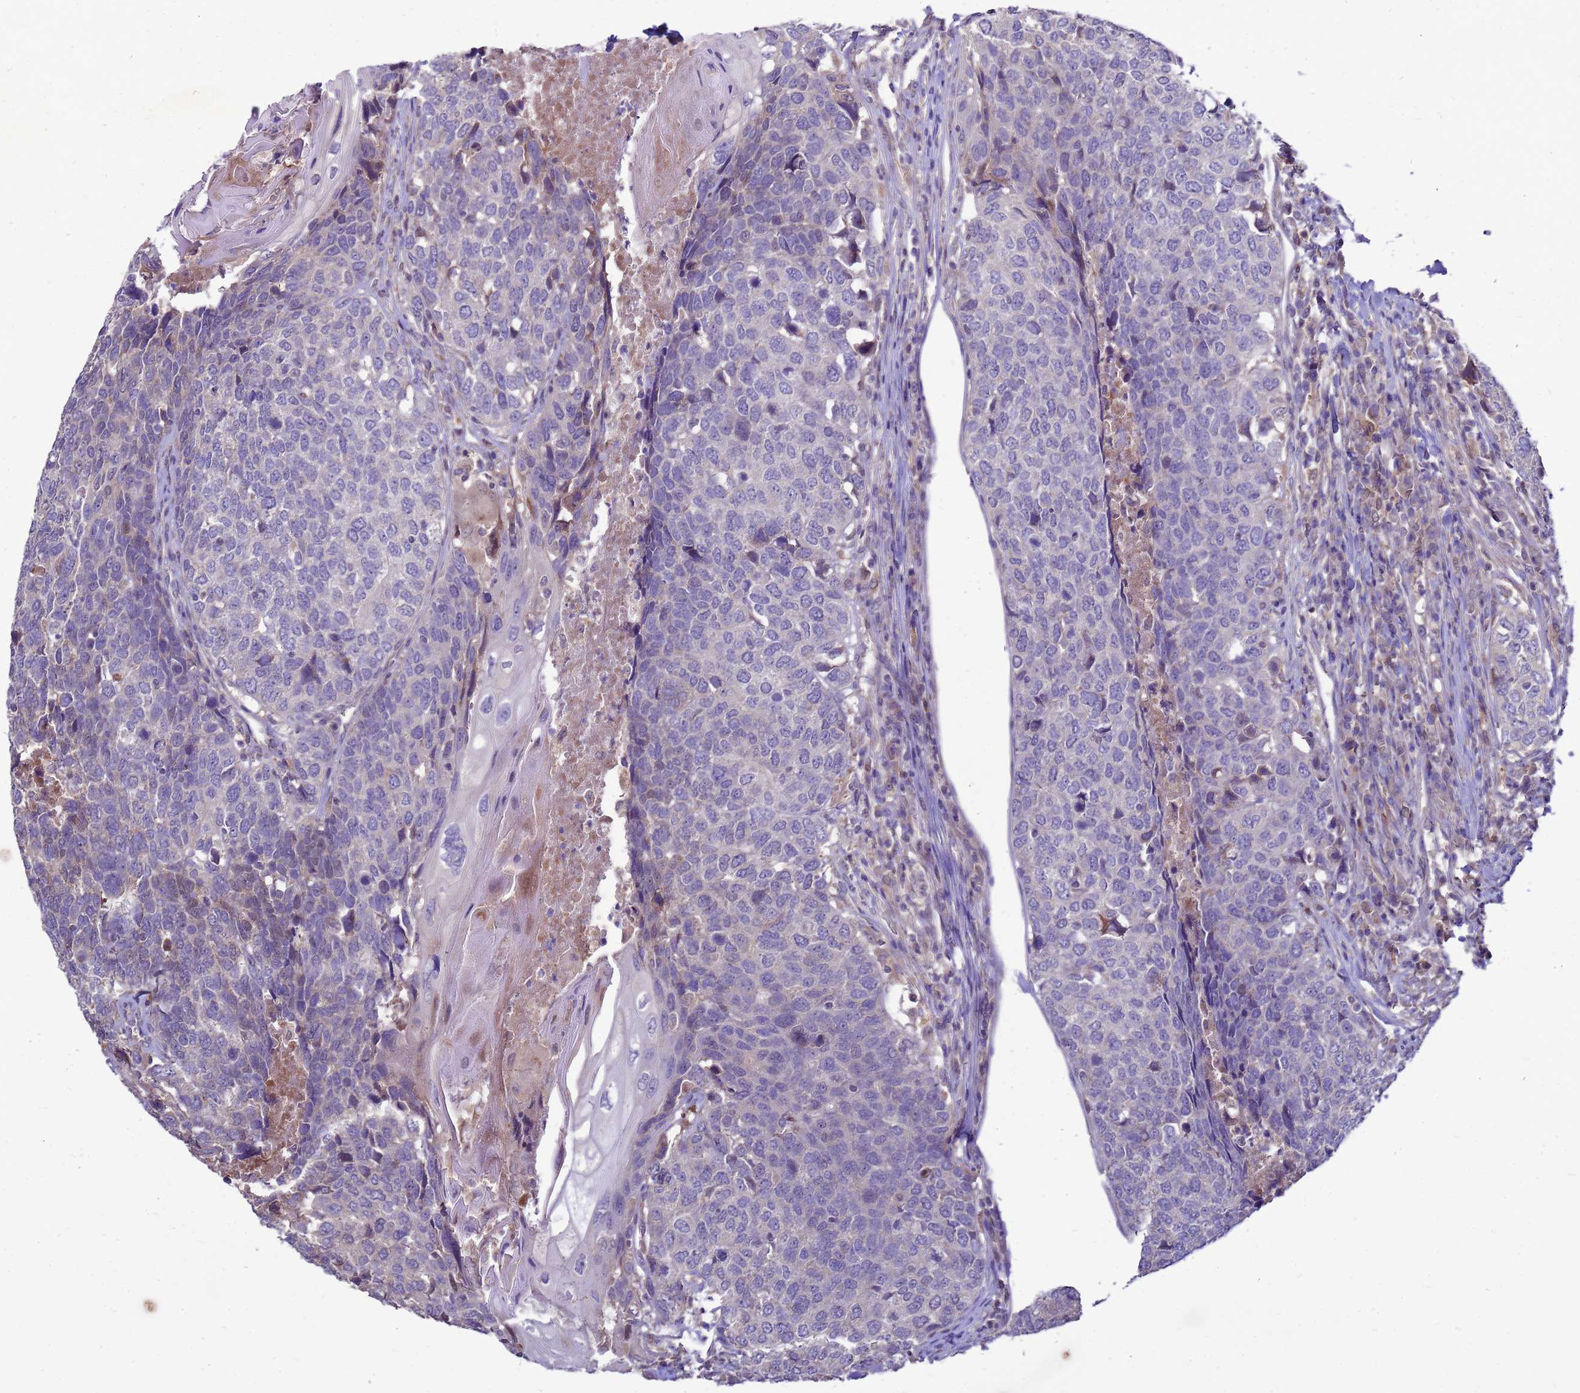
{"staining": {"intensity": "negative", "quantity": "none", "location": "none"}, "tissue": "head and neck cancer", "cell_type": "Tumor cells", "image_type": "cancer", "snomed": [{"axis": "morphology", "description": "Squamous cell carcinoma, NOS"}, {"axis": "topography", "description": "Head-Neck"}], "caption": "A photomicrograph of human squamous cell carcinoma (head and neck) is negative for staining in tumor cells.", "gene": "EIF4EBP3", "patient": {"sex": "male", "age": 66}}